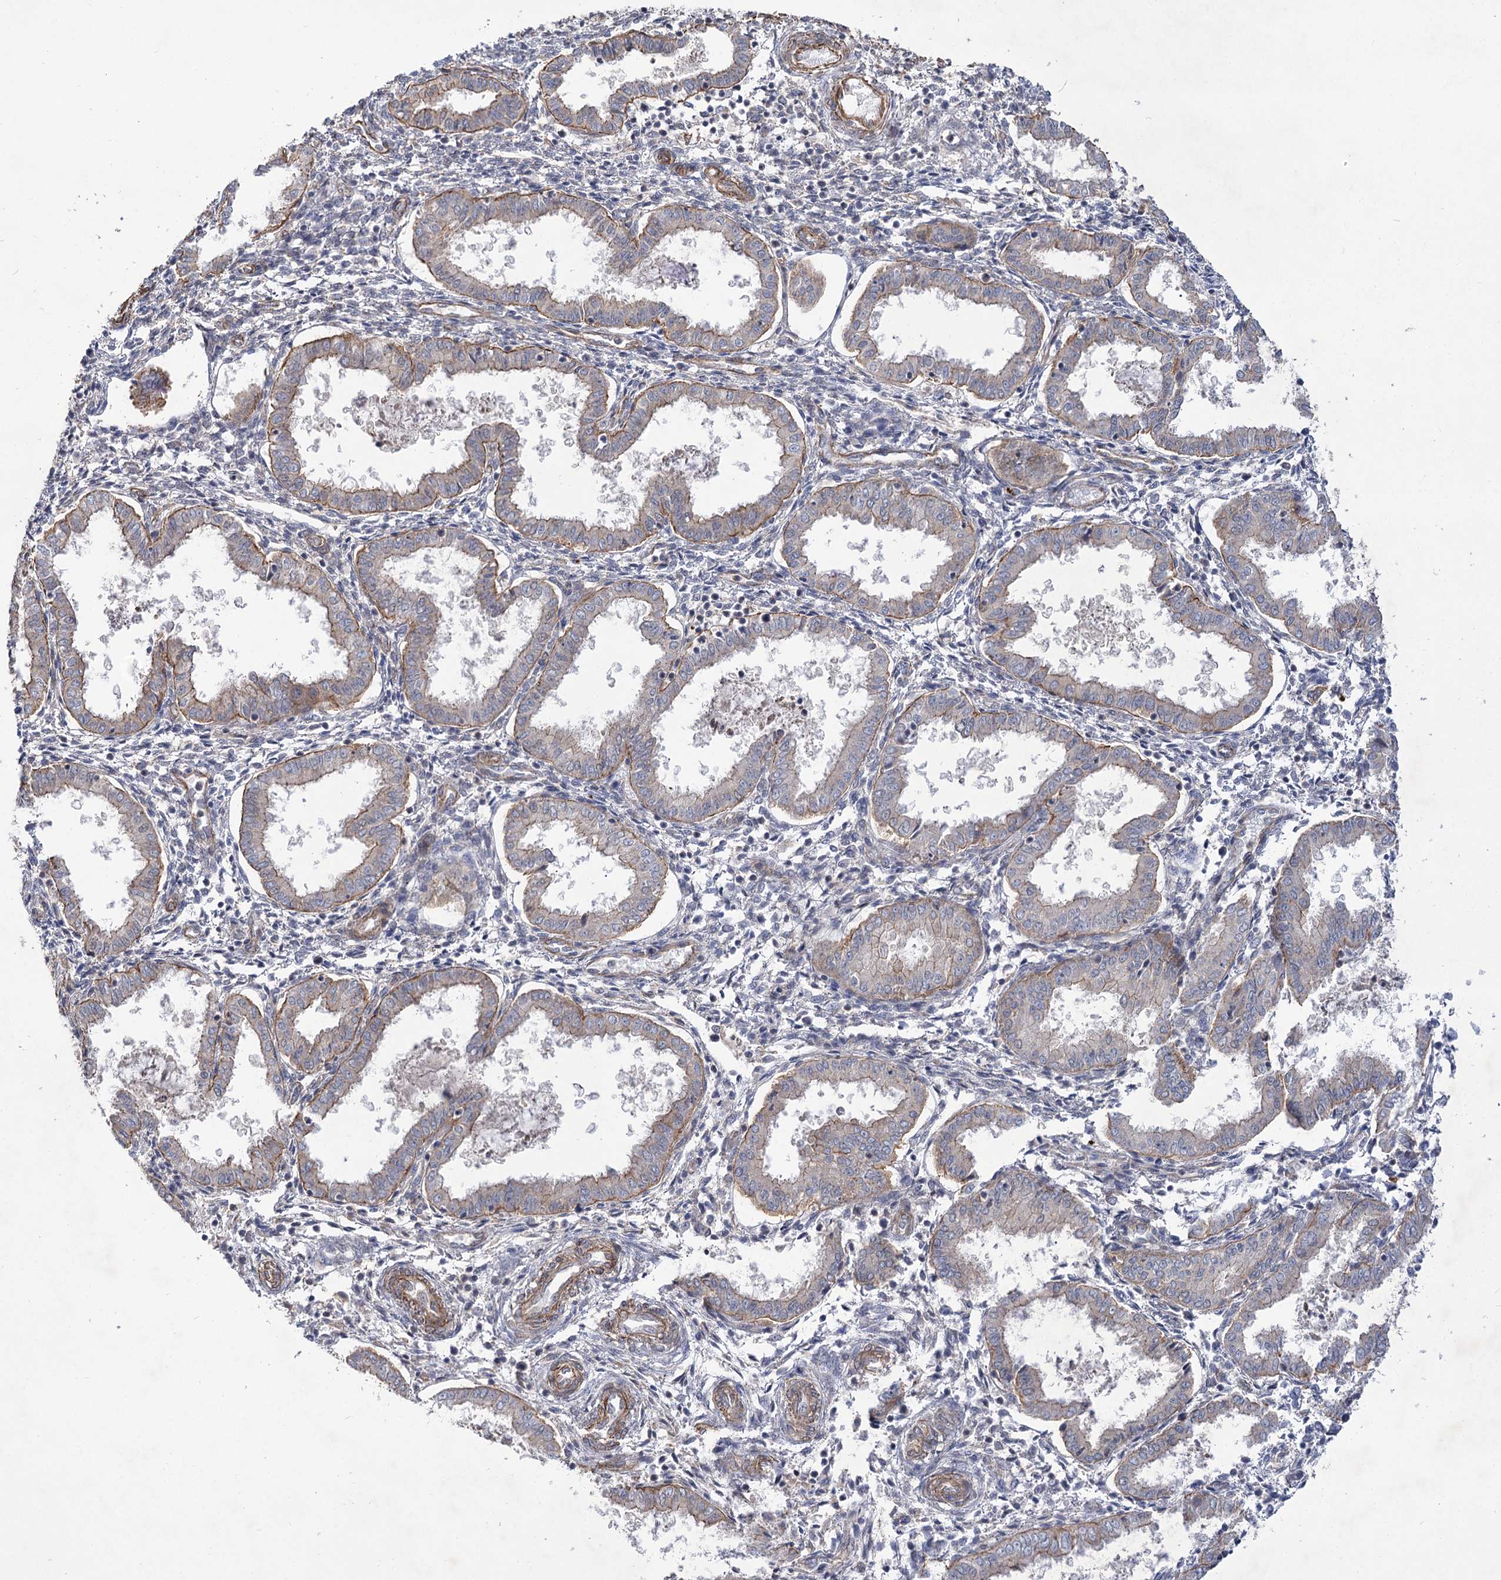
{"staining": {"intensity": "negative", "quantity": "none", "location": "none"}, "tissue": "endometrium", "cell_type": "Cells in endometrial stroma", "image_type": "normal", "snomed": [{"axis": "morphology", "description": "Normal tissue, NOS"}, {"axis": "topography", "description": "Endometrium"}], "caption": "IHC of benign endometrium shows no expression in cells in endometrial stroma.", "gene": "SH3BP5L", "patient": {"sex": "female", "age": 33}}